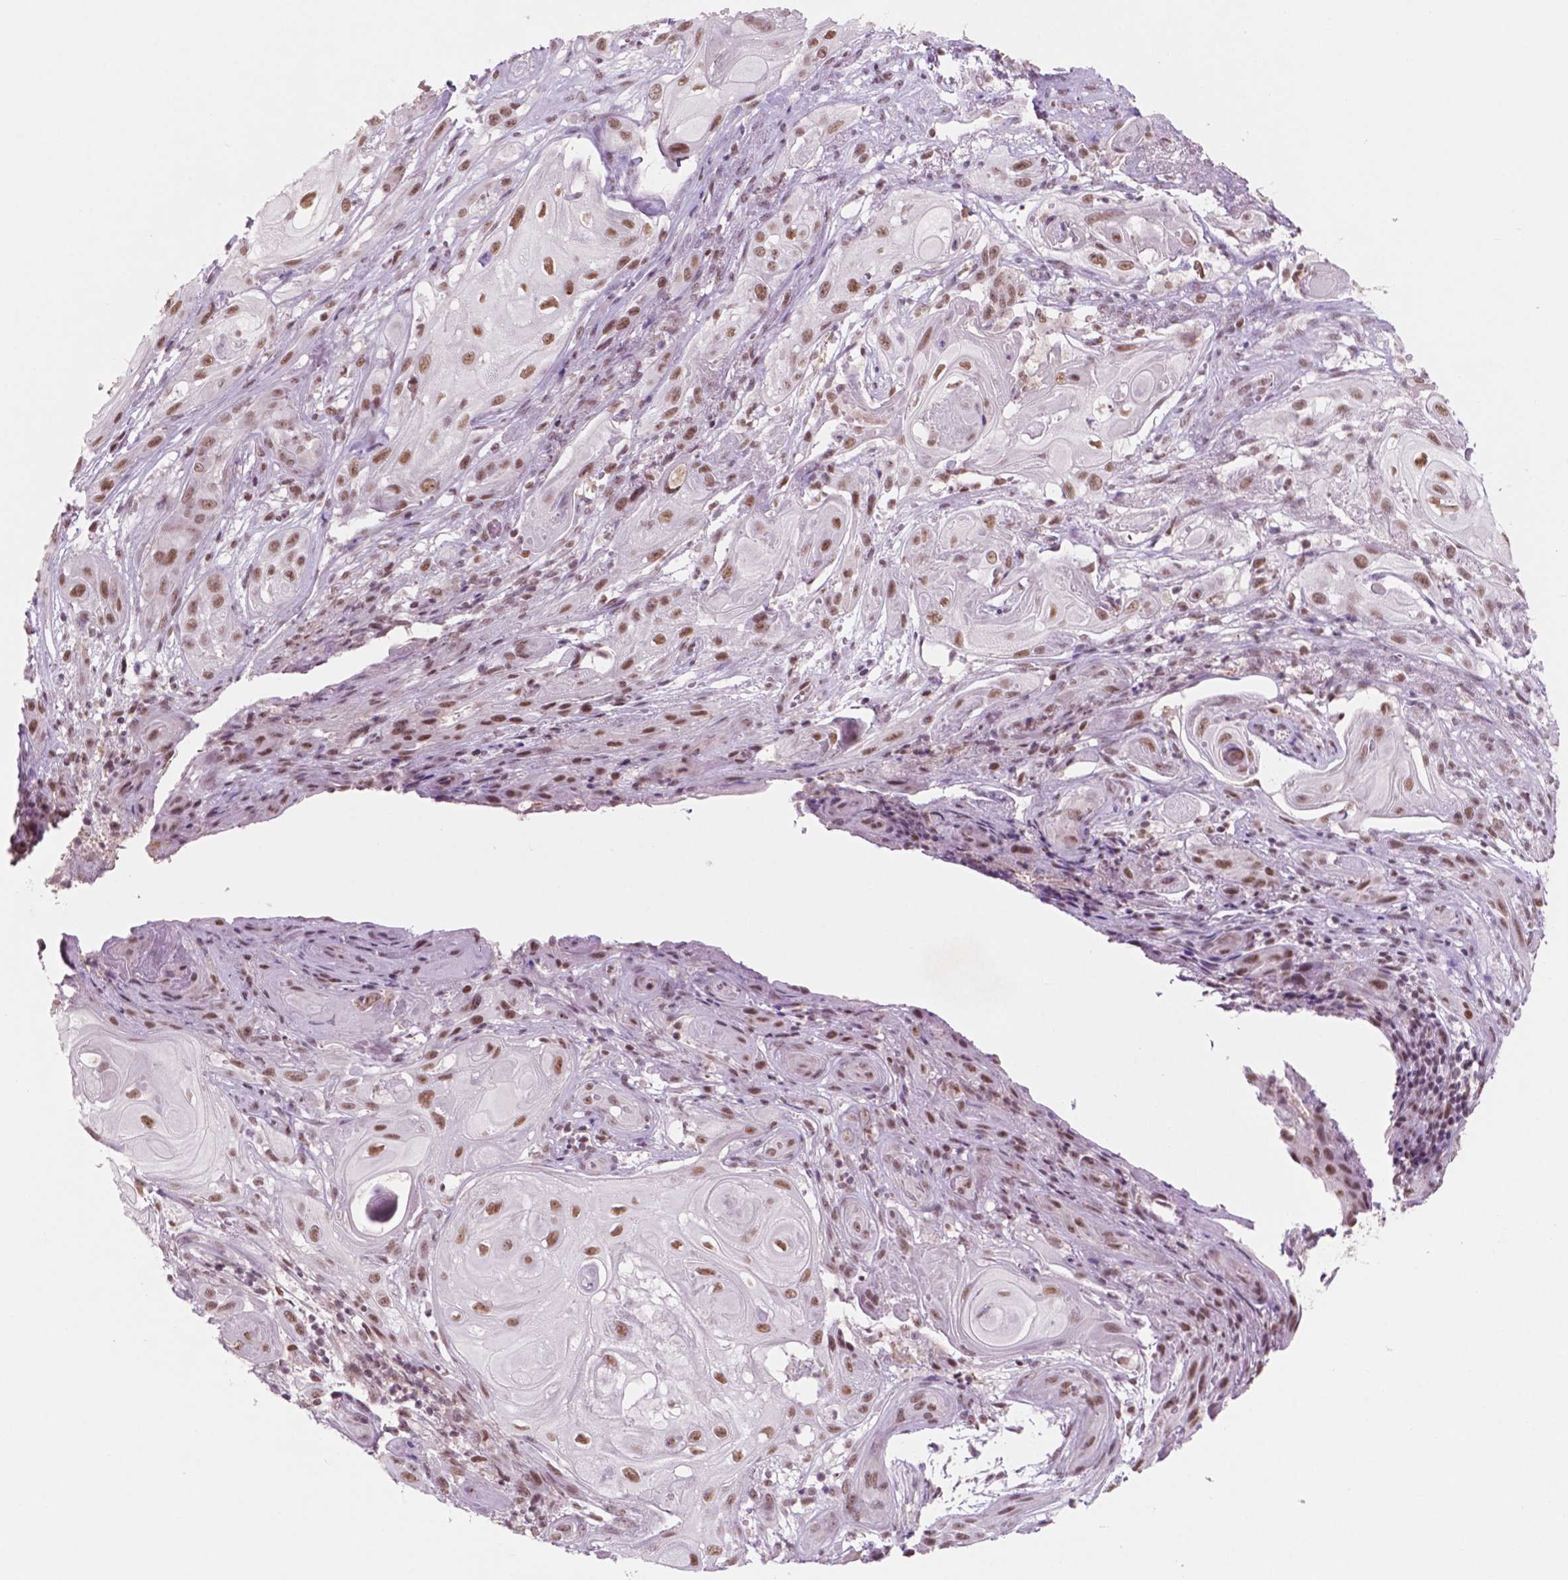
{"staining": {"intensity": "moderate", "quantity": ">75%", "location": "nuclear"}, "tissue": "skin cancer", "cell_type": "Tumor cells", "image_type": "cancer", "snomed": [{"axis": "morphology", "description": "Squamous cell carcinoma, NOS"}, {"axis": "topography", "description": "Skin"}], "caption": "The micrograph exhibits immunohistochemical staining of skin squamous cell carcinoma. There is moderate nuclear expression is identified in approximately >75% of tumor cells.", "gene": "CTR9", "patient": {"sex": "male", "age": 62}}